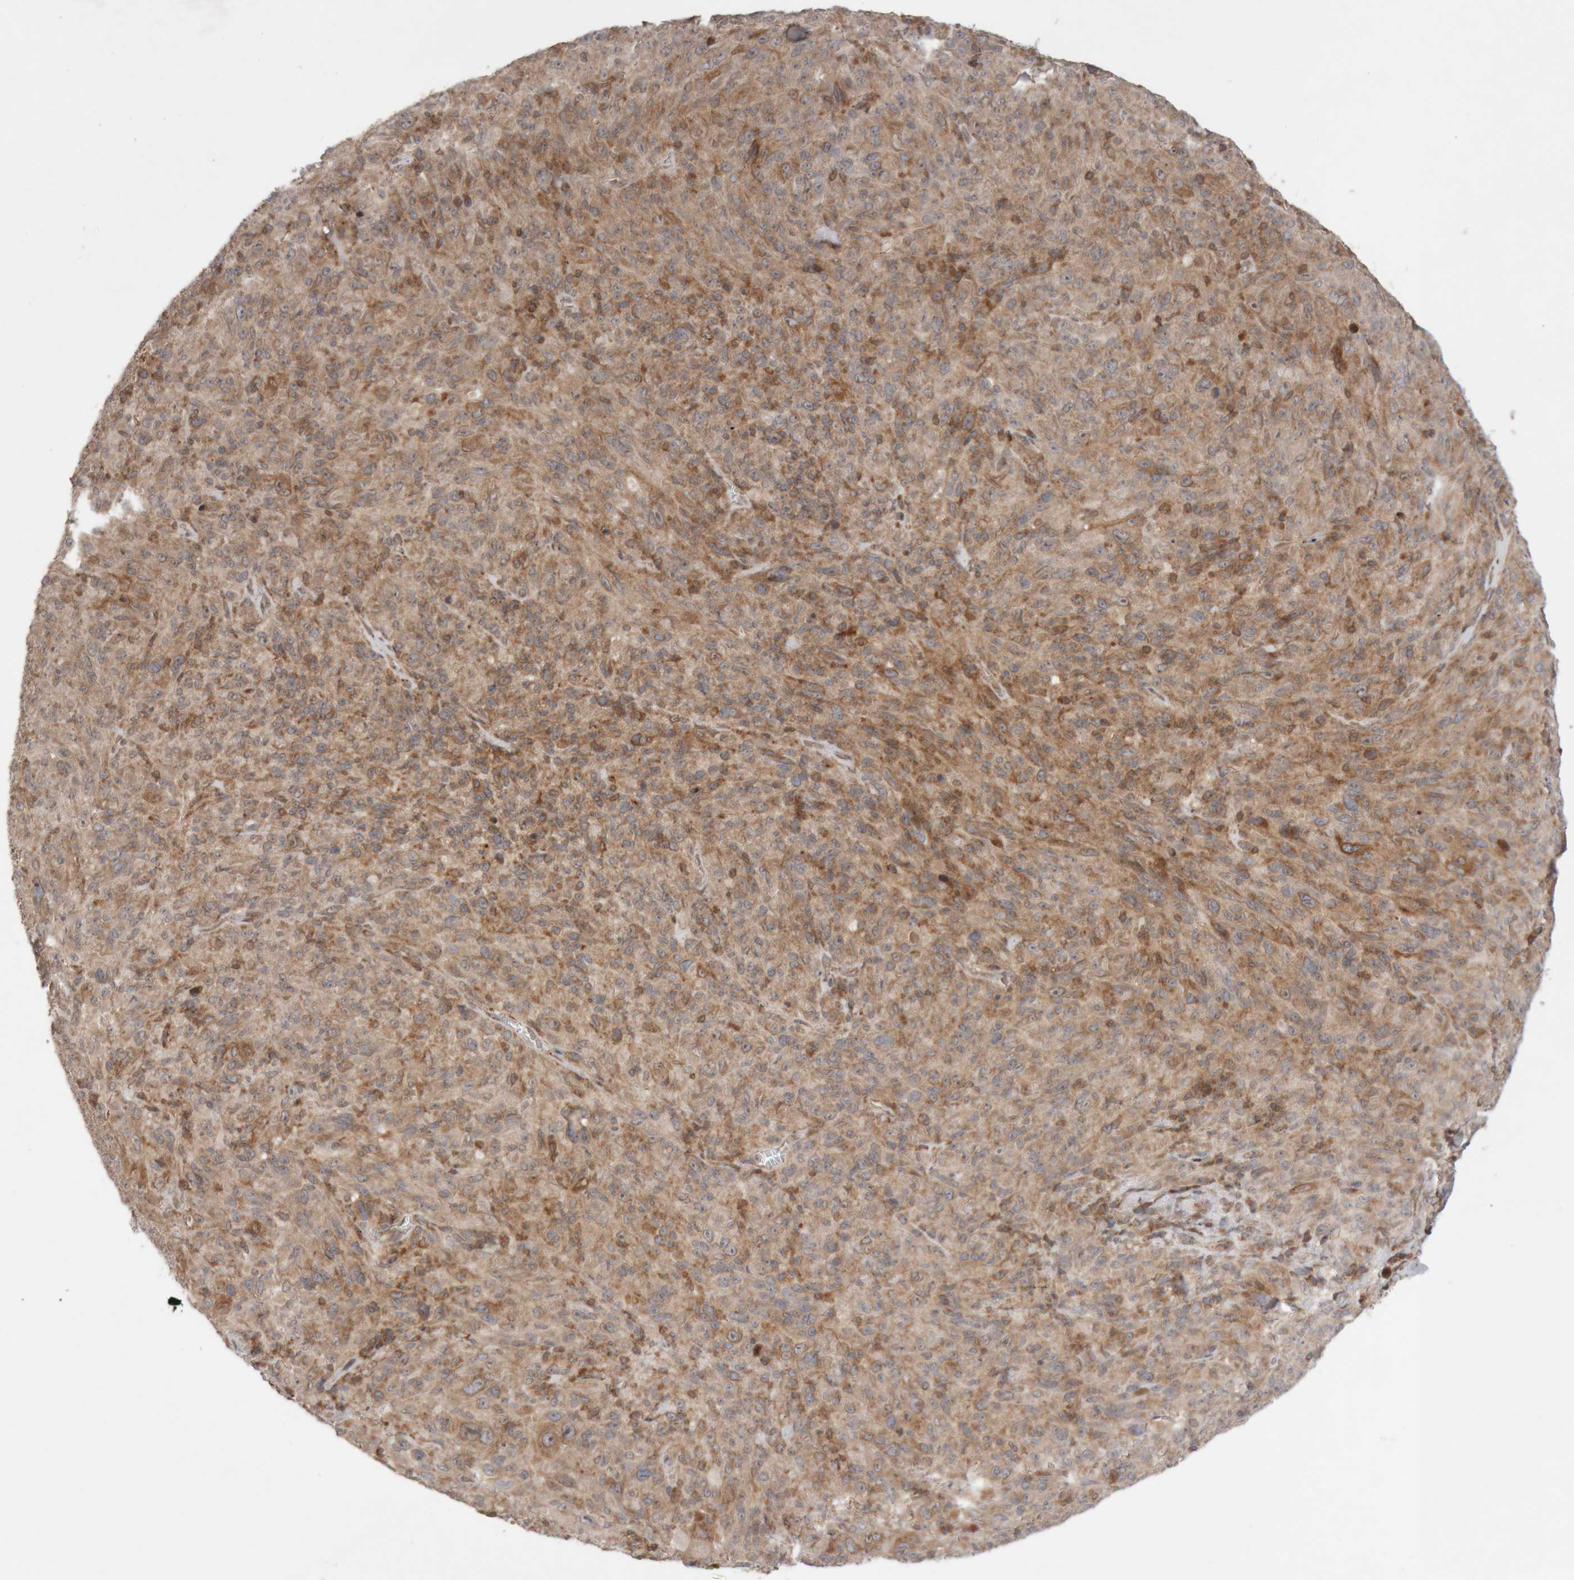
{"staining": {"intensity": "moderate", "quantity": "25%-75%", "location": "cytoplasmic/membranous"}, "tissue": "melanoma", "cell_type": "Tumor cells", "image_type": "cancer", "snomed": [{"axis": "morphology", "description": "Malignant melanoma, NOS"}, {"axis": "topography", "description": "Skin of head"}], "caption": "Melanoma stained with DAB (3,3'-diaminobenzidine) IHC reveals medium levels of moderate cytoplasmic/membranous positivity in about 25%-75% of tumor cells.", "gene": "KIF21B", "patient": {"sex": "male", "age": 96}}